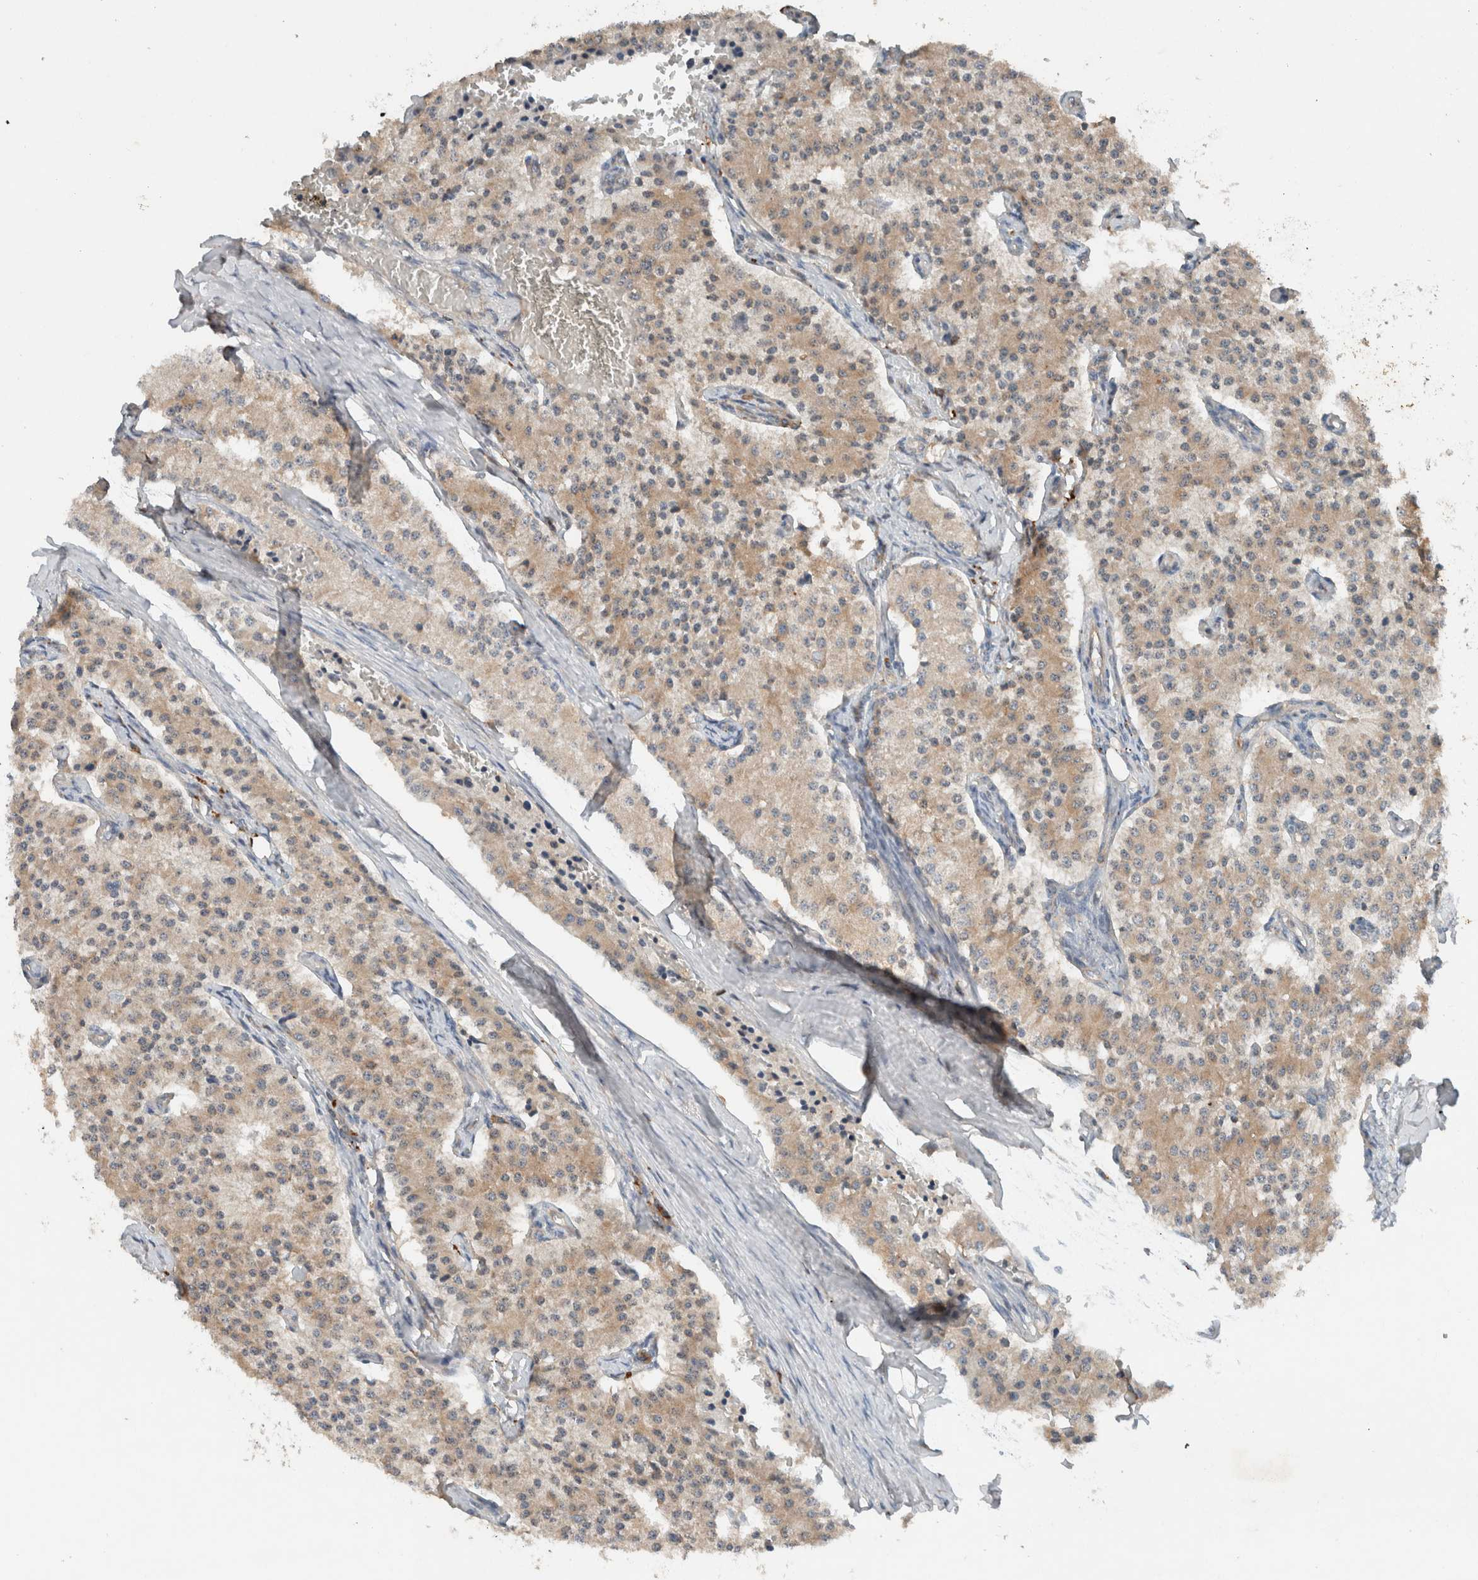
{"staining": {"intensity": "weak", "quantity": ">75%", "location": "cytoplasmic/membranous"}, "tissue": "carcinoid", "cell_type": "Tumor cells", "image_type": "cancer", "snomed": [{"axis": "morphology", "description": "Carcinoid, malignant, NOS"}, {"axis": "topography", "description": "Colon"}], "caption": "This photomicrograph exhibits immunohistochemistry staining of human carcinoid (malignant), with low weak cytoplasmic/membranous staining in about >75% of tumor cells.", "gene": "UGCG", "patient": {"sex": "female", "age": 52}}